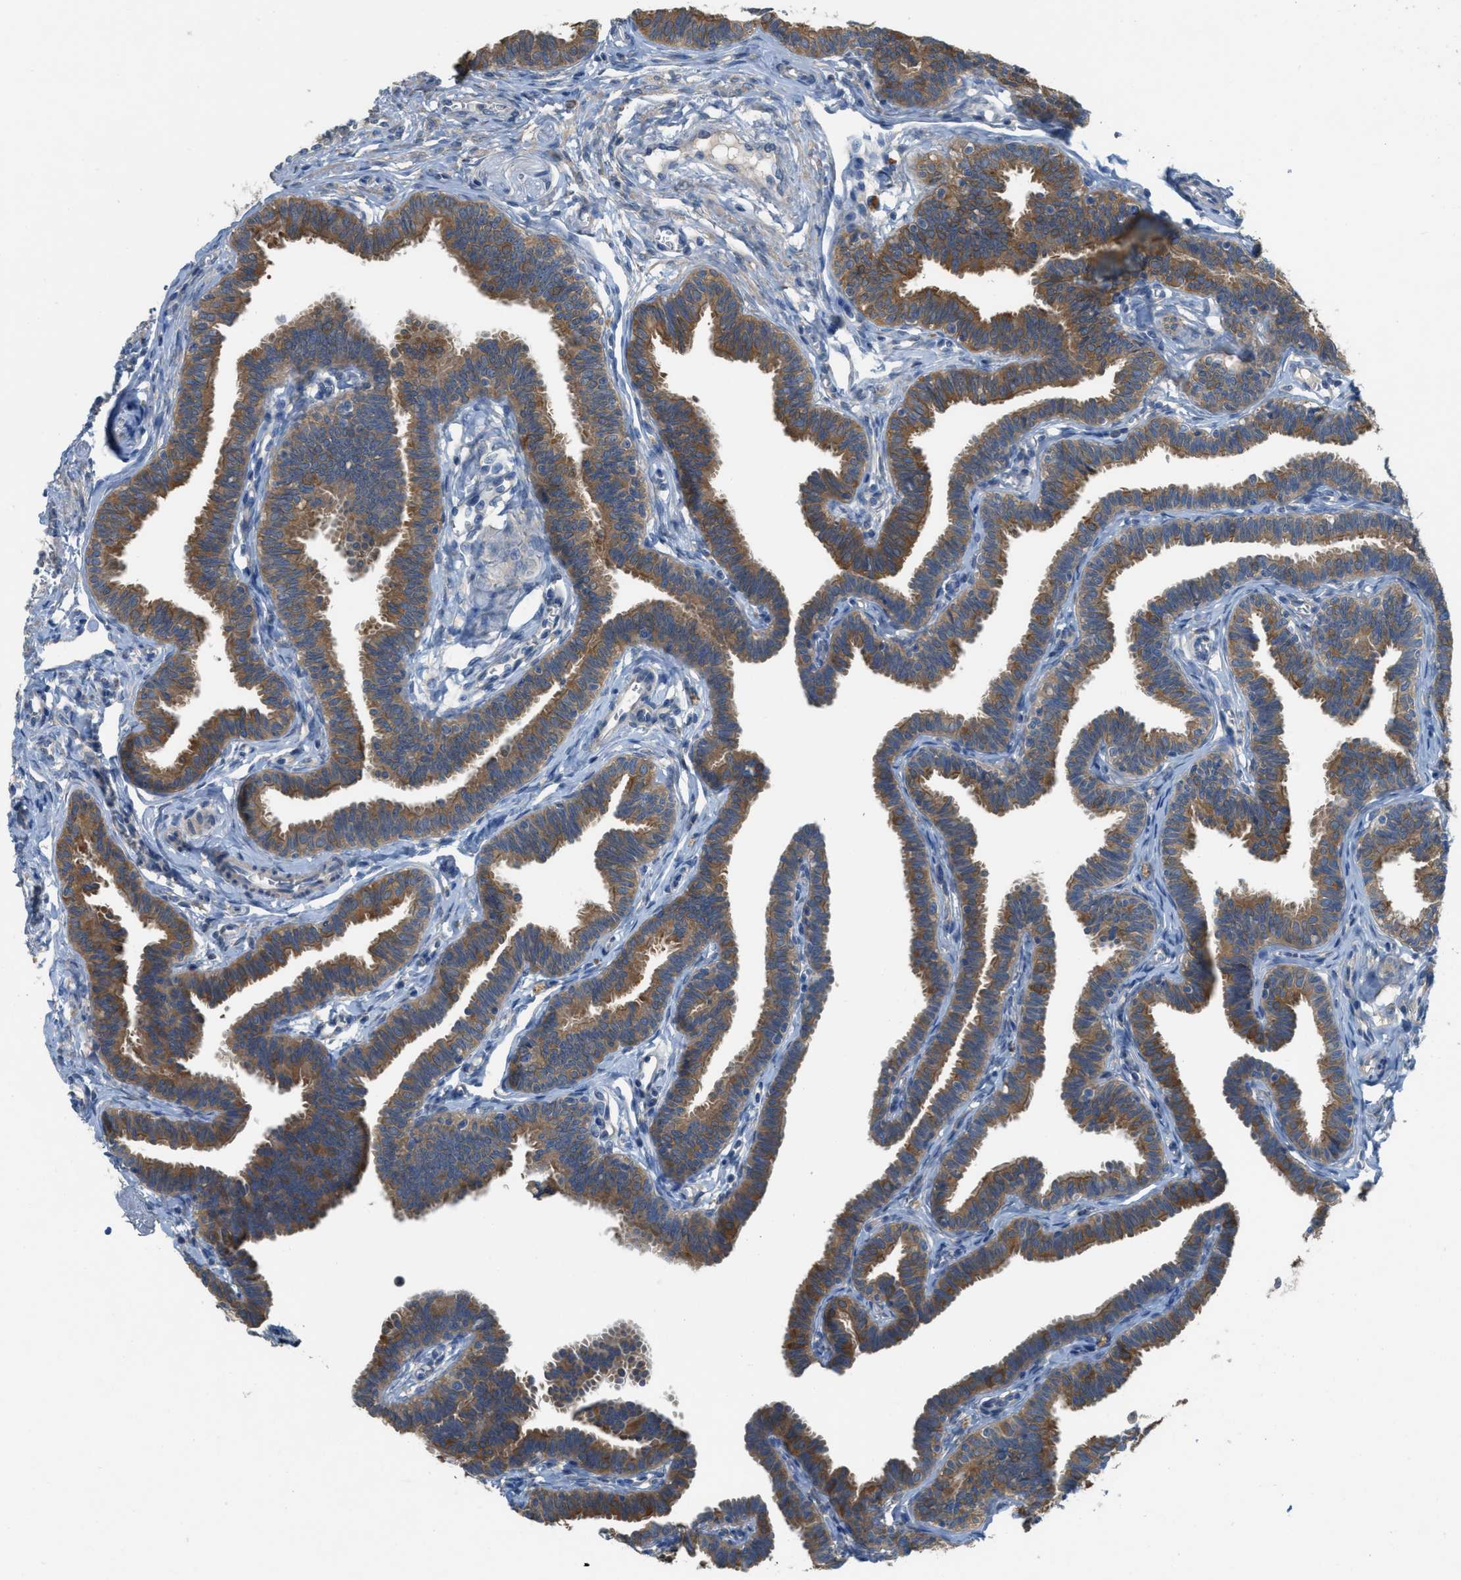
{"staining": {"intensity": "moderate", "quantity": ">75%", "location": "cytoplasmic/membranous"}, "tissue": "fallopian tube", "cell_type": "Glandular cells", "image_type": "normal", "snomed": [{"axis": "morphology", "description": "Normal tissue, NOS"}, {"axis": "topography", "description": "Fallopian tube"}, {"axis": "topography", "description": "Ovary"}], "caption": "The histopathology image shows a brown stain indicating the presence of a protein in the cytoplasmic/membranous of glandular cells in fallopian tube.", "gene": "UBA5", "patient": {"sex": "female", "age": 23}}